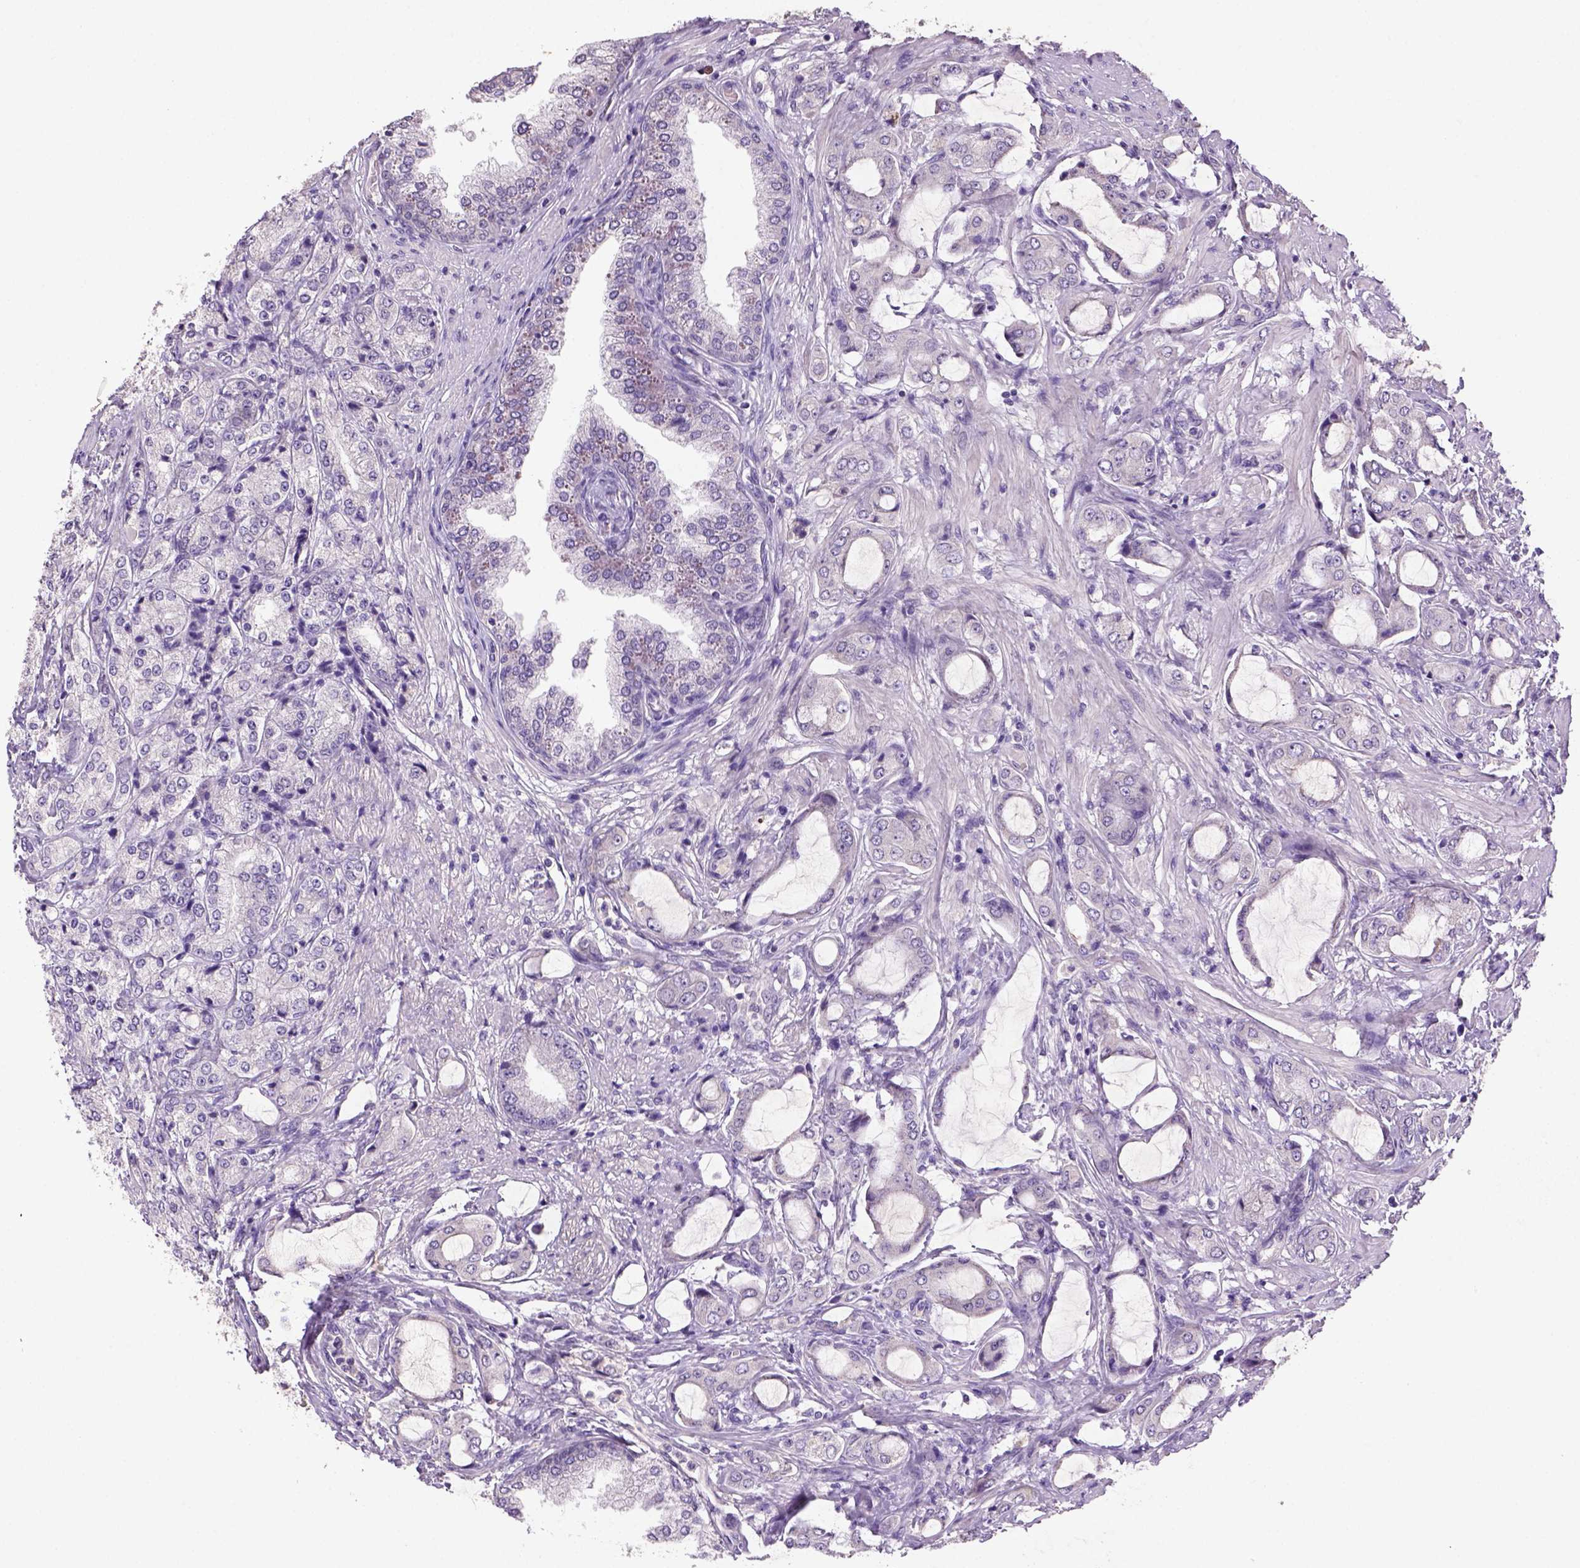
{"staining": {"intensity": "negative", "quantity": "none", "location": "none"}, "tissue": "prostate cancer", "cell_type": "Tumor cells", "image_type": "cancer", "snomed": [{"axis": "morphology", "description": "Adenocarcinoma, NOS"}, {"axis": "topography", "description": "Prostate"}], "caption": "High magnification brightfield microscopy of prostate adenocarcinoma stained with DAB (brown) and counterstained with hematoxylin (blue): tumor cells show no significant expression.", "gene": "NLGN2", "patient": {"sex": "male", "age": 63}}